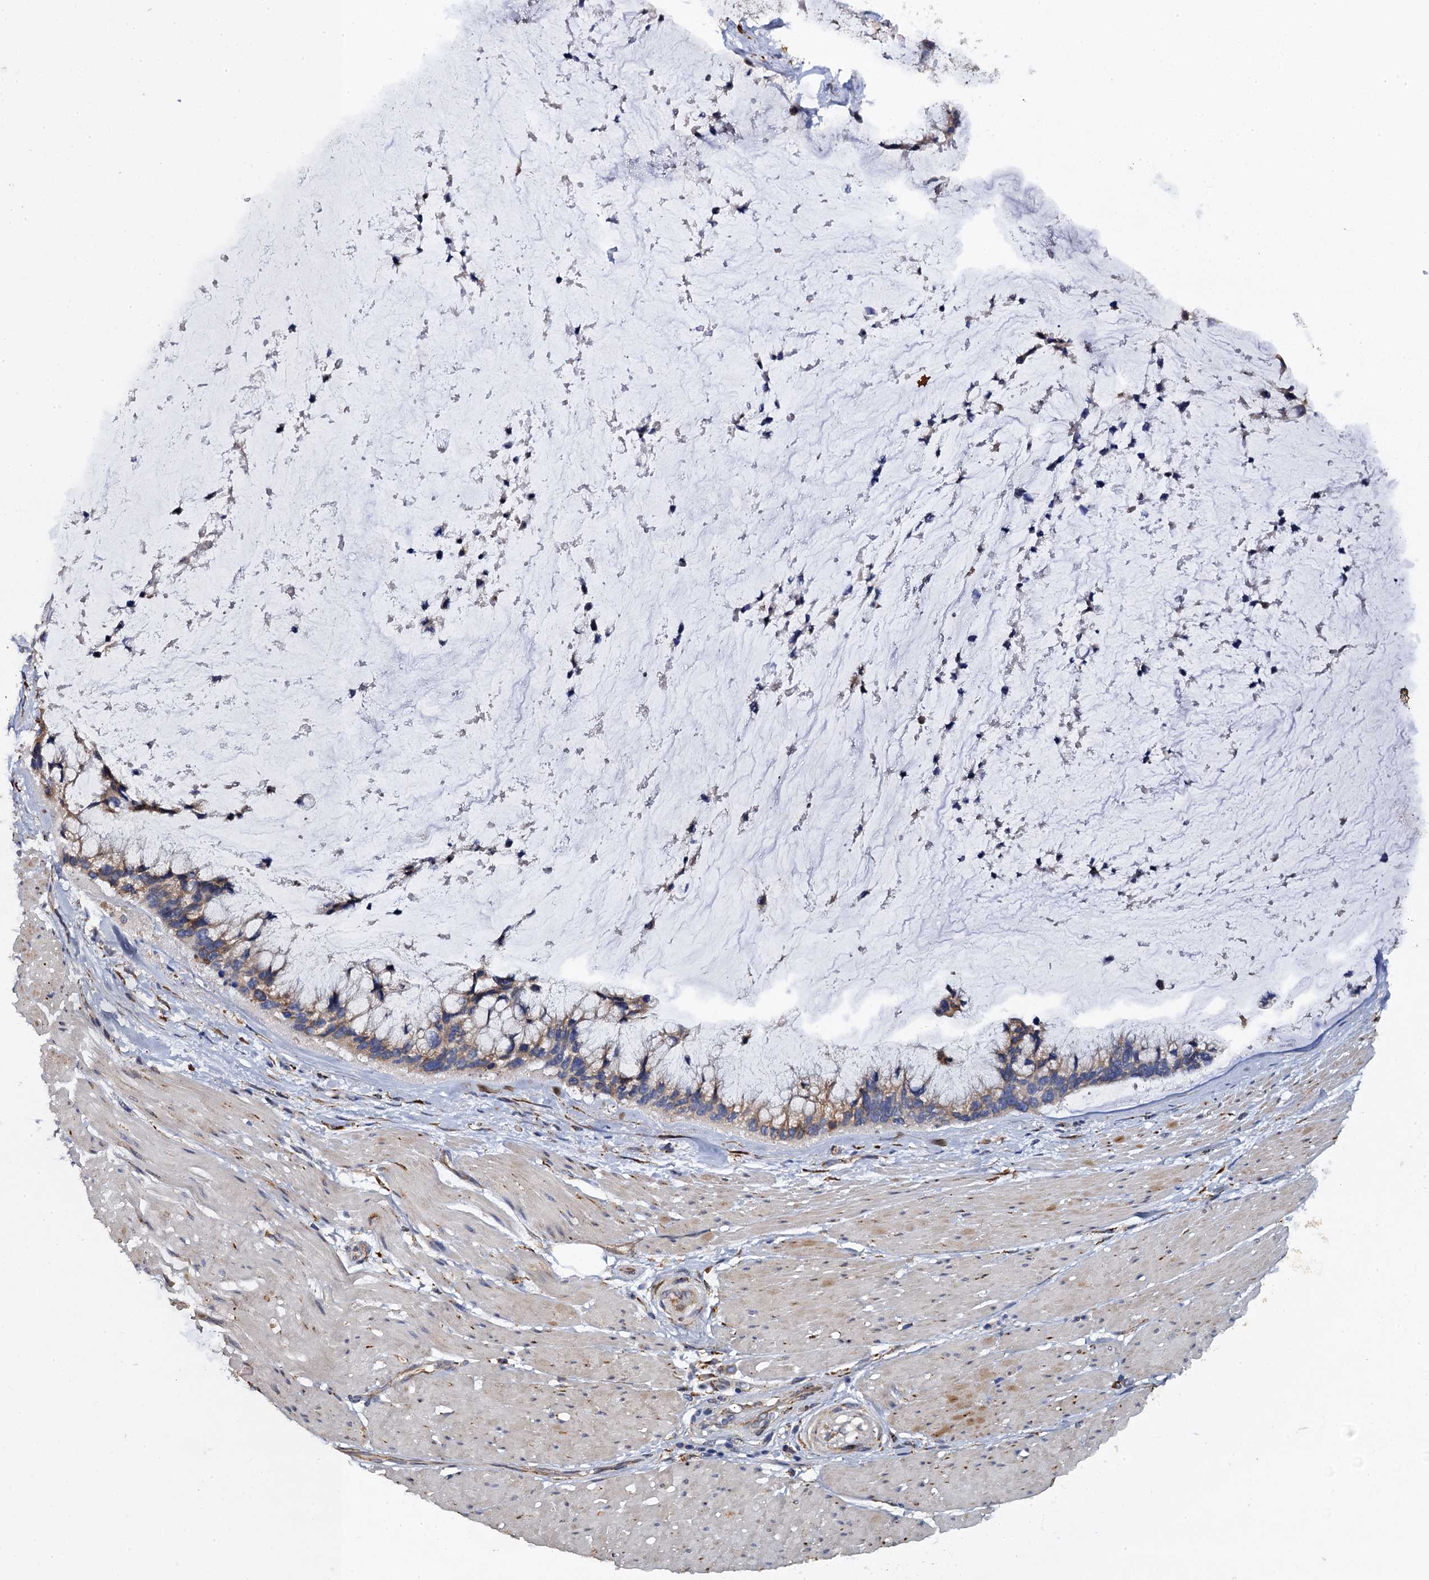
{"staining": {"intensity": "weak", "quantity": "25%-75%", "location": "cytoplasmic/membranous"}, "tissue": "ovarian cancer", "cell_type": "Tumor cells", "image_type": "cancer", "snomed": [{"axis": "morphology", "description": "Cystadenocarcinoma, mucinous, NOS"}, {"axis": "topography", "description": "Ovary"}], "caption": "A high-resolution micrograph shows immunohistochemistry staining of ovarian cancer, which reveals weak cytoplasmic/membranous positivity in about 25%-75% of tumor cells.", "gene": "POGLUT3", "patient": {"sex": "female", "age": 39}}